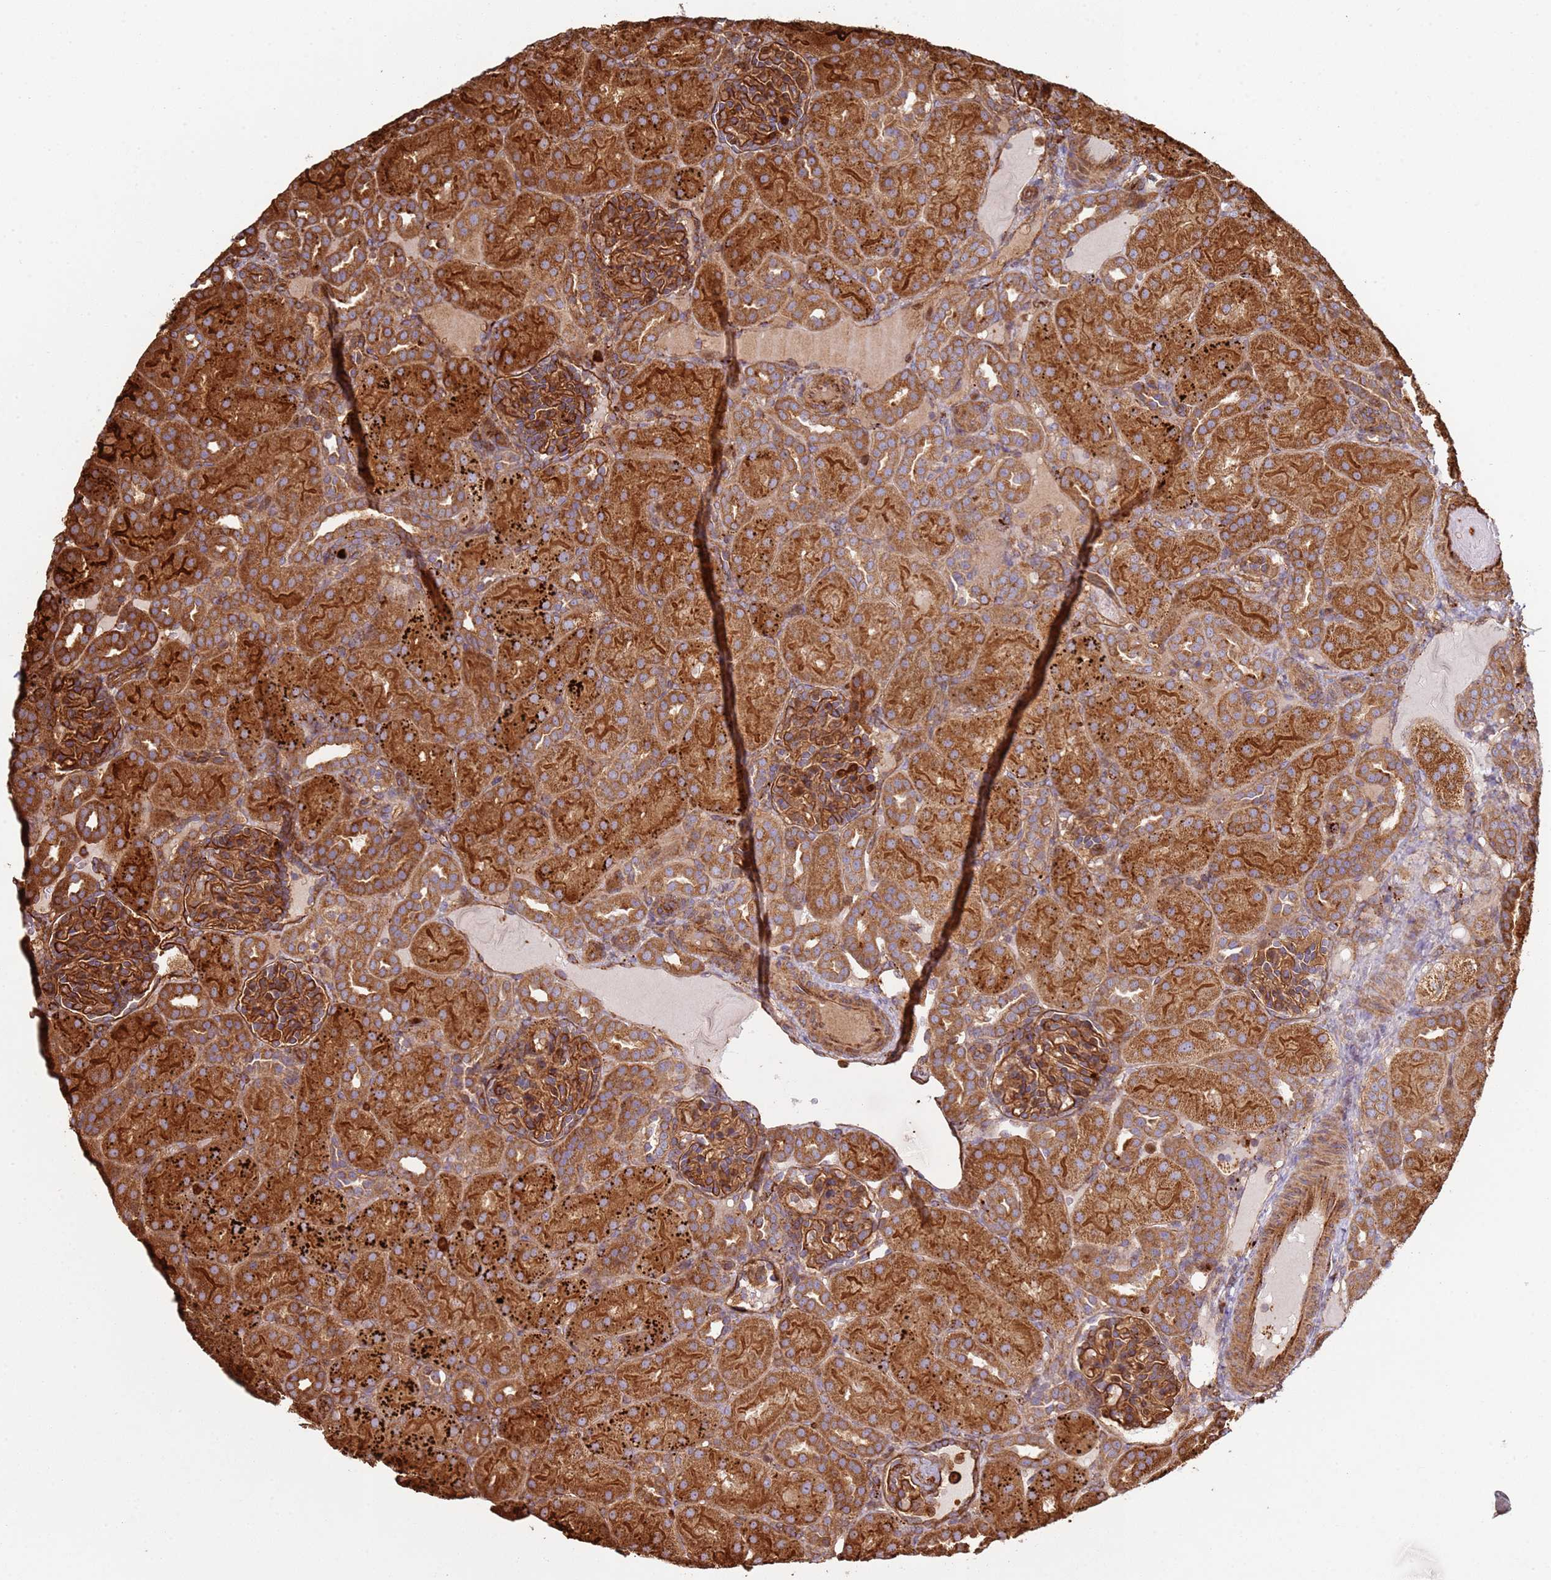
{"staining": {"intensity": "strong", "quantity": ">75%", "location": "cytoplasmic/membranous"}, "tissue": "kidney", "cell_type": "Cells in glomeruli", "image_type": "normal", "snomed": [{"axis": "morphology", "description": "Normal tissue, NOS"}, {"axis": "topography", "description": "Kidney"}], "caption": "Immunohistochemistry (IHC) (DAB) staining of normal human kidney exhibits strong cytoplasmic/membranous protein expression in about >75% of cells in glomeruli.", "gene": "NDUFAF4", "patient": {"sex": "male", "age": 1}}